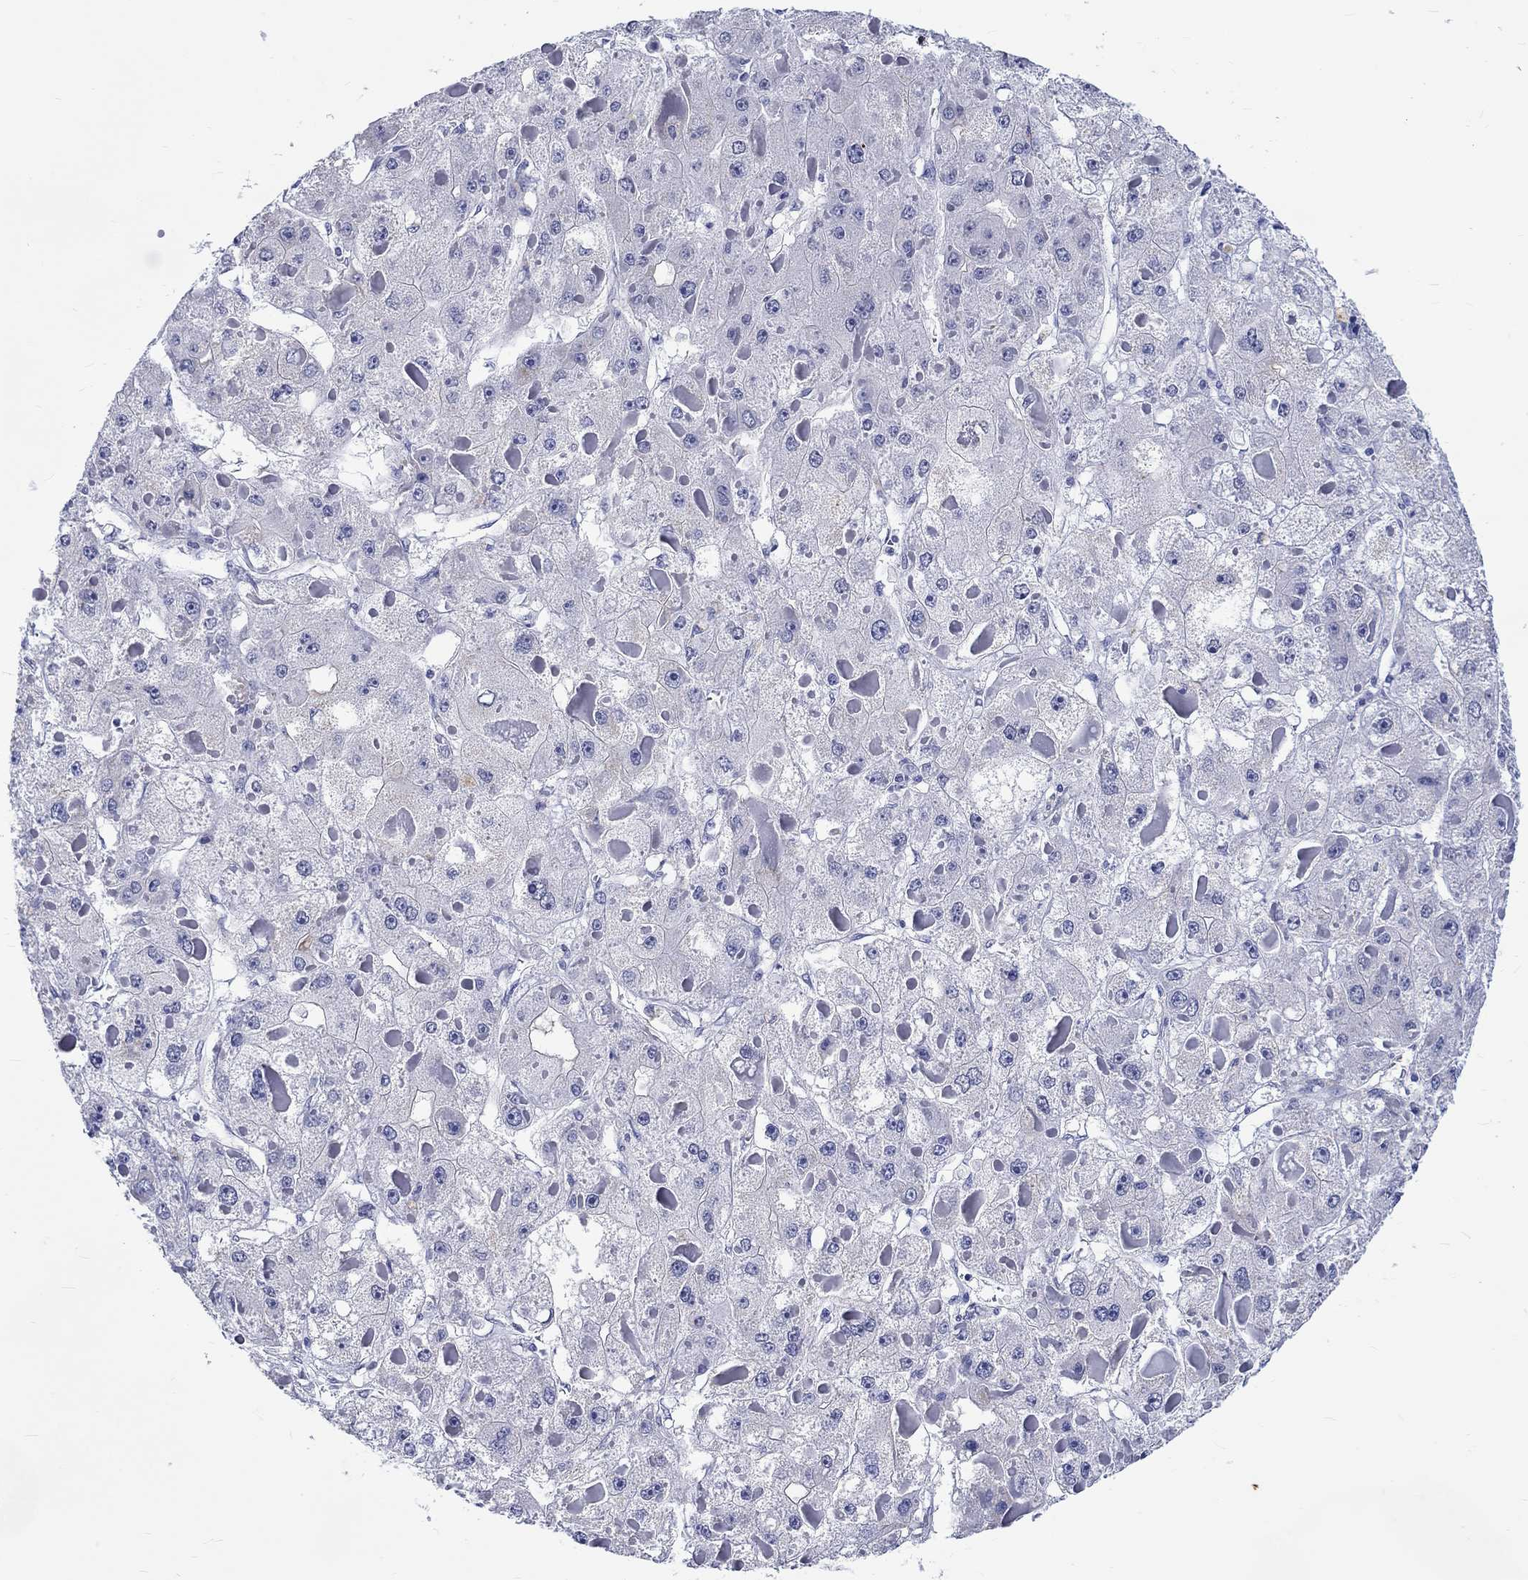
{"staining": {"intensity": "negative", "quantity": "none", "location": "none"}, "tissue": "liver cancer", "cell_type": "Tumor cells", "image_type": "cancer", "snomed": [{"axis": "morphology", "description": "Carcinoma, Hepatocellular, NOS"}, {"axis": "topography", "description": "Liver"}], "caption": "Protein analysis of liver cancer exhibits no significant expression in tumor cells. Nuclei are stained in blue.", "gene": "SH2D7", "patient": {"sex": "female", "age": 73}}